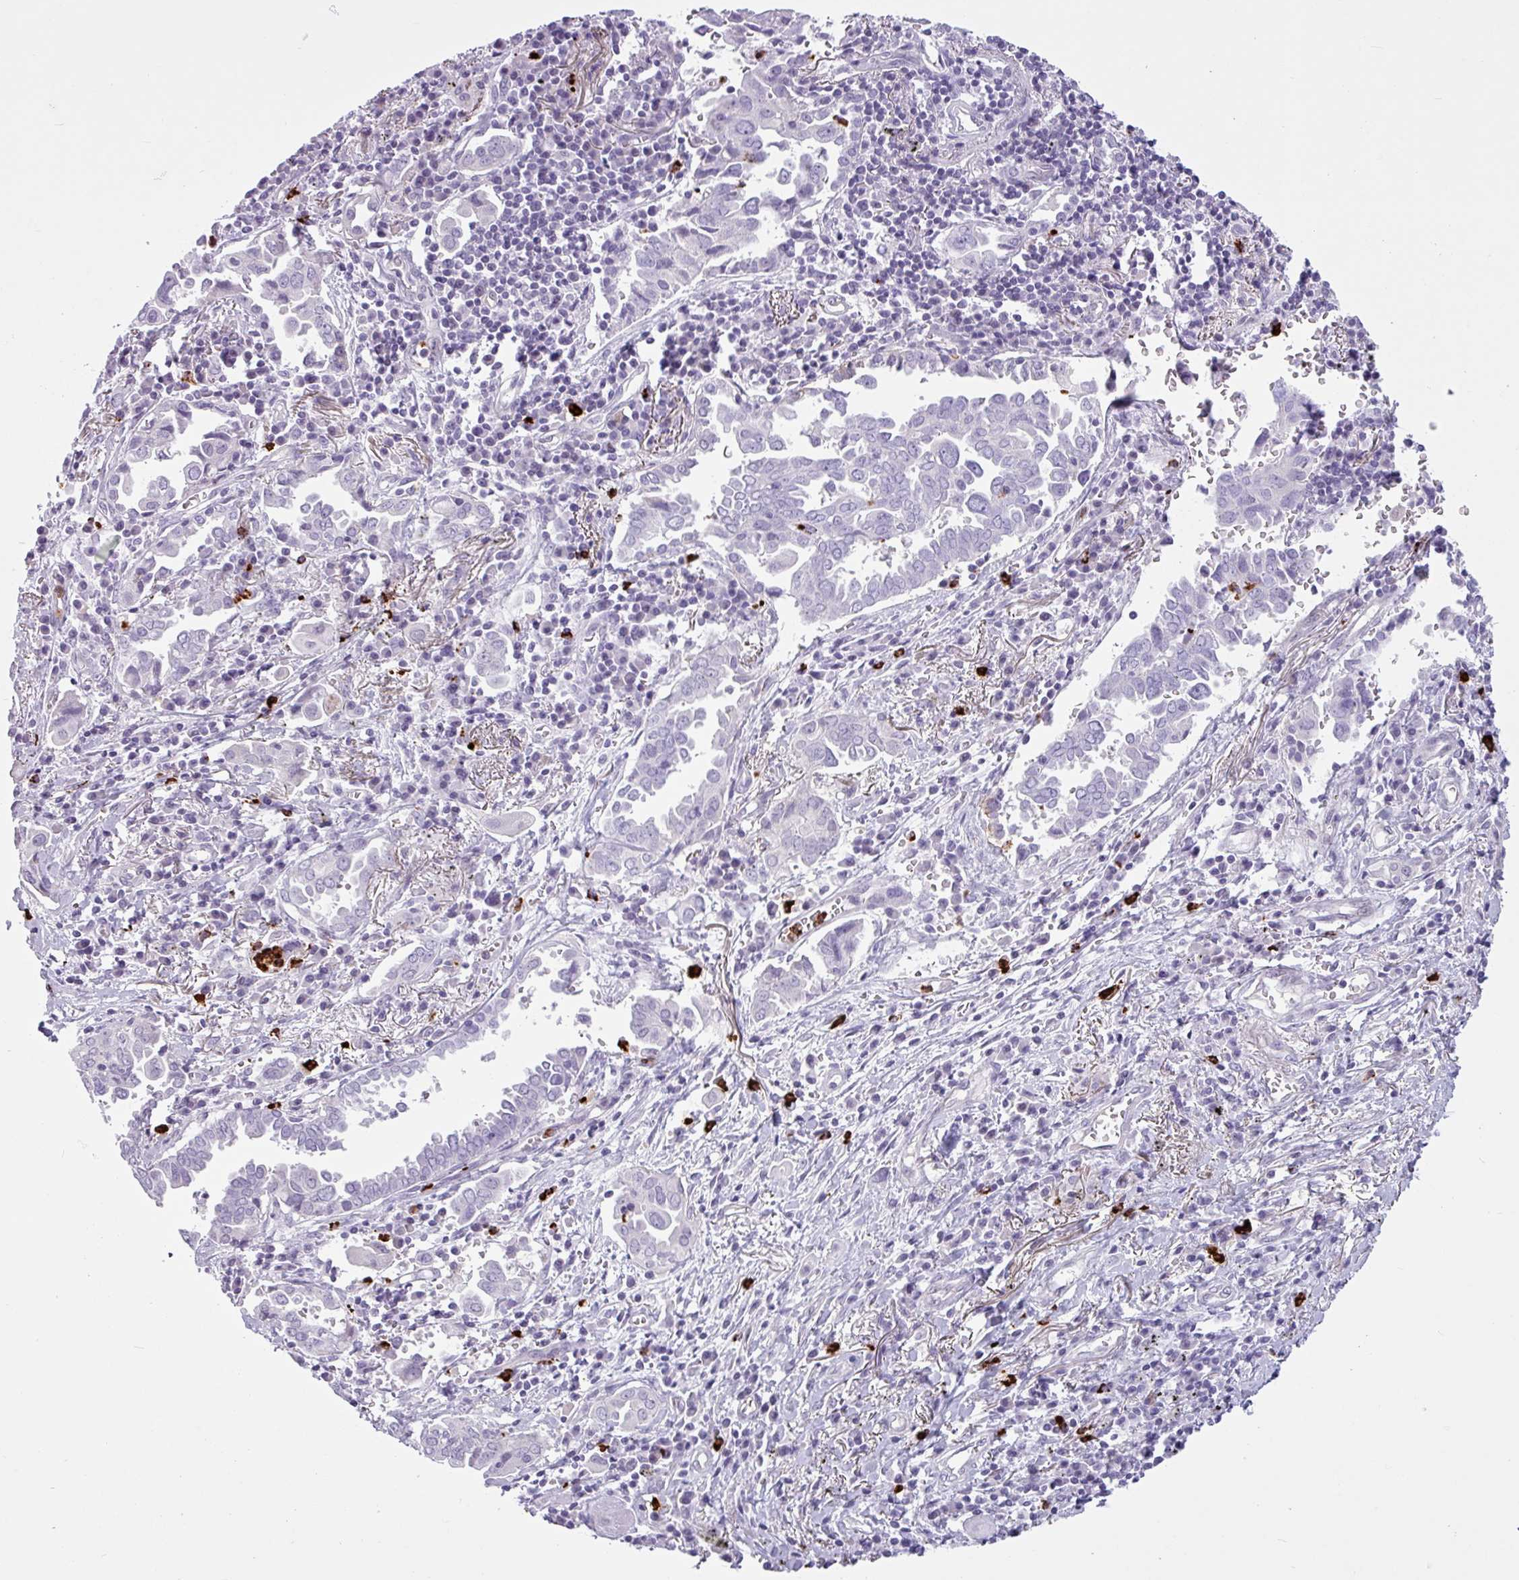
{"staining": {"intensity": "negative", "quantity": "none", "location": "none"}, "tissue": "lung cancer", "cell_type": "Tumor cells", "image_type": "cancer", "snomed": [{"axis": "morphology", "description": "Adenocarcinoma, NOS"}, {"axis": "topography", "description": "Lung"}], "caption": "Lung adenocarcinoma stained for a protein using immunohistochemistry (IHC) demonstrates no expression tumor cells.", "gene": "TMEM178A", "patient": {"sex": "male", "age": 76}}